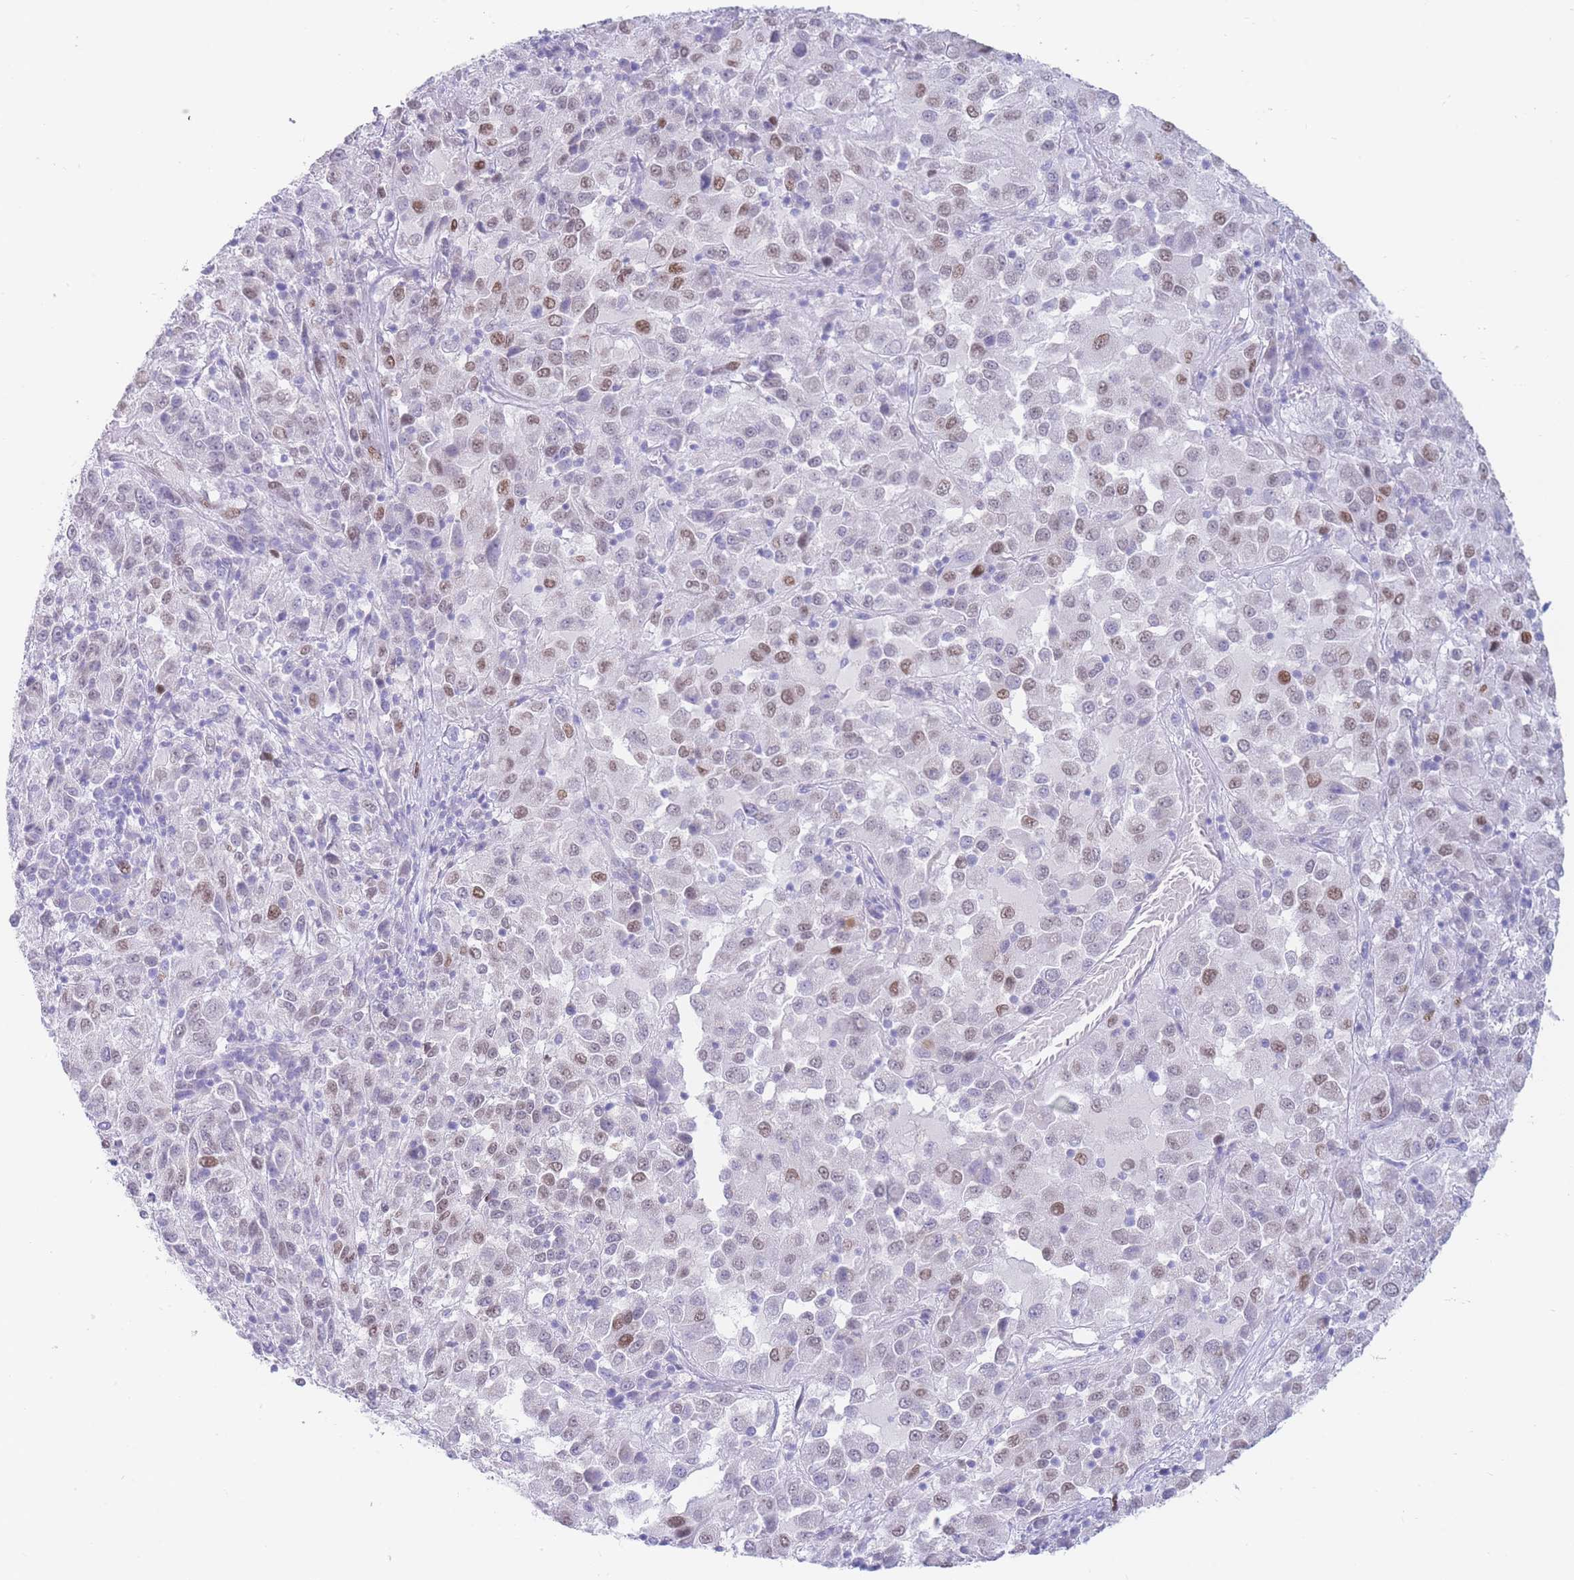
{"staining": {"intensity": "weak", "quantity": "25%-75%", "location": "nuclear"}, "tissue": "melanoma", "cell_type": "Tumor cells", "image_type": "cancer", "snomed": [{"axis": "morphology", "description": "Malignant melanoma, Metastatic site"}, {"axis": "topography", "description": "Lung"}], "caption": "Melanoma tissue shows weak nuclear positivity in about 25%-75% of tumor cells, visualized by immunohistochemistry. Immunohistochemistry stains the protein of interest in brown and the nuclei are stained blue.", "gene": "PSMB5", "patient": {"sex": "male", "age": 64}}